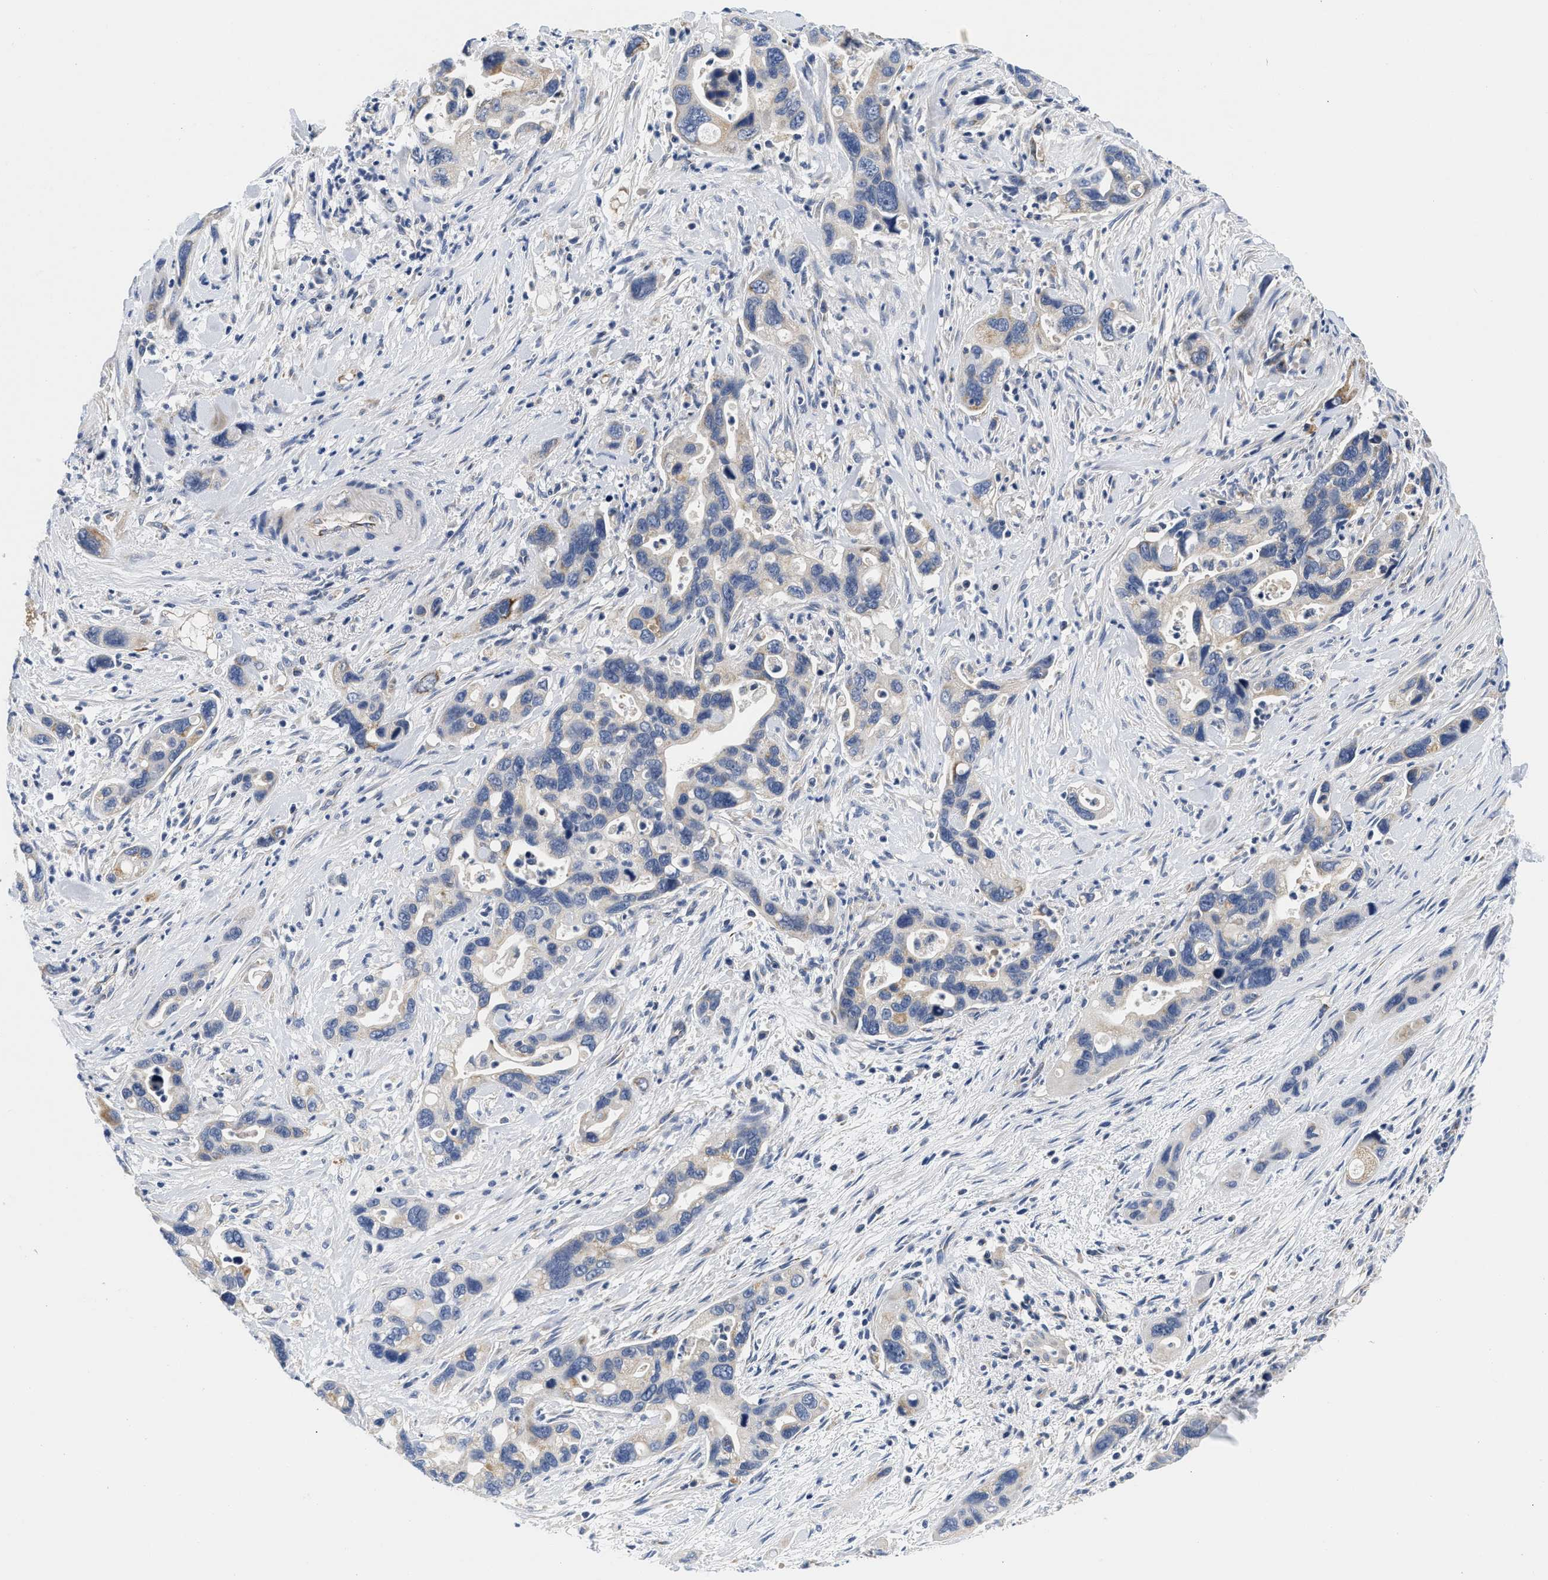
{"staining": {"intensity": "negative", "quantity": "none", "location": "none"}, "tissue": "pancreatic cancer", "cell_type": "Tumor cells", "image_type": "cancer", "snomed": [{"axis": "morphology", "description": "Adenocarcinoma, NOS"}, {"axis": "topography", "description": "Pancreas"}], "caption": "Immunohistochemistry (IHC) micrograph of neoplastic tissue: human pancreatic cancer (adenocarcinoma) stained with DAB shows no significant protein expression in tumor cells.", "gene": "PDP1", "patient": {"sex": "female", "age": 70}}